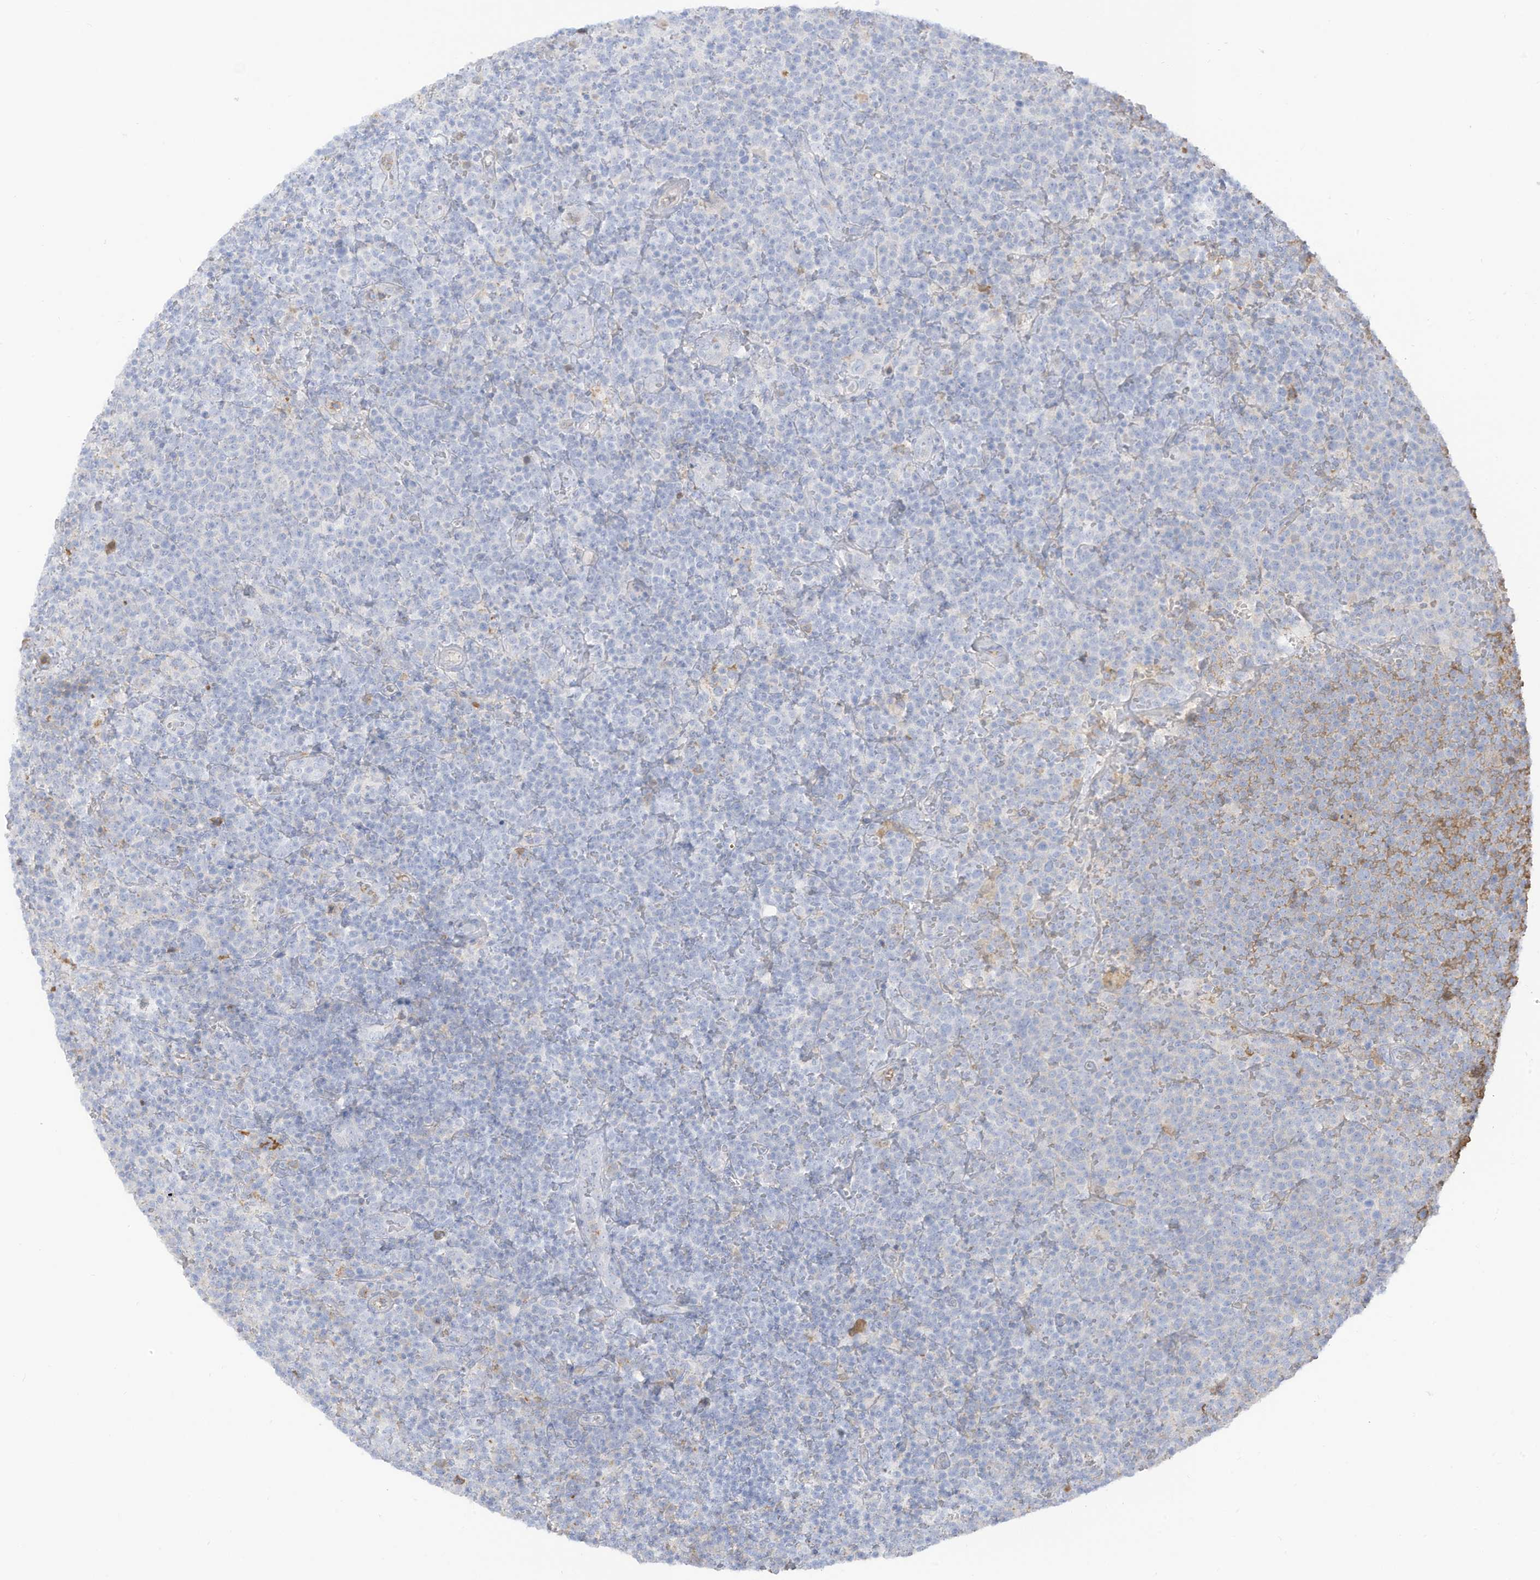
{"staining": {"intensity": "negative", "quantity": "none", "location": "none"}, "tissue": "lymphoma", "cell_type": "Tumor cells", "image_type": "cancer", "snomed": [{"axis": "morphology", "description": "Malignant lymphoma, non-Hodgkin's type, High grade"}, {"axis": "topography", "description": "Lymph node"}], "caption": "High magnification brightfield microscopy of malignant lymphoma, non-Hodgkin's type (high-grade) stained with DAB (brown) and counterstained with hematoxylin (blue): tumor cells show no significant positivity.", "gene": "HSD17B13", "patient": {"sex": "male", "age": 61}}